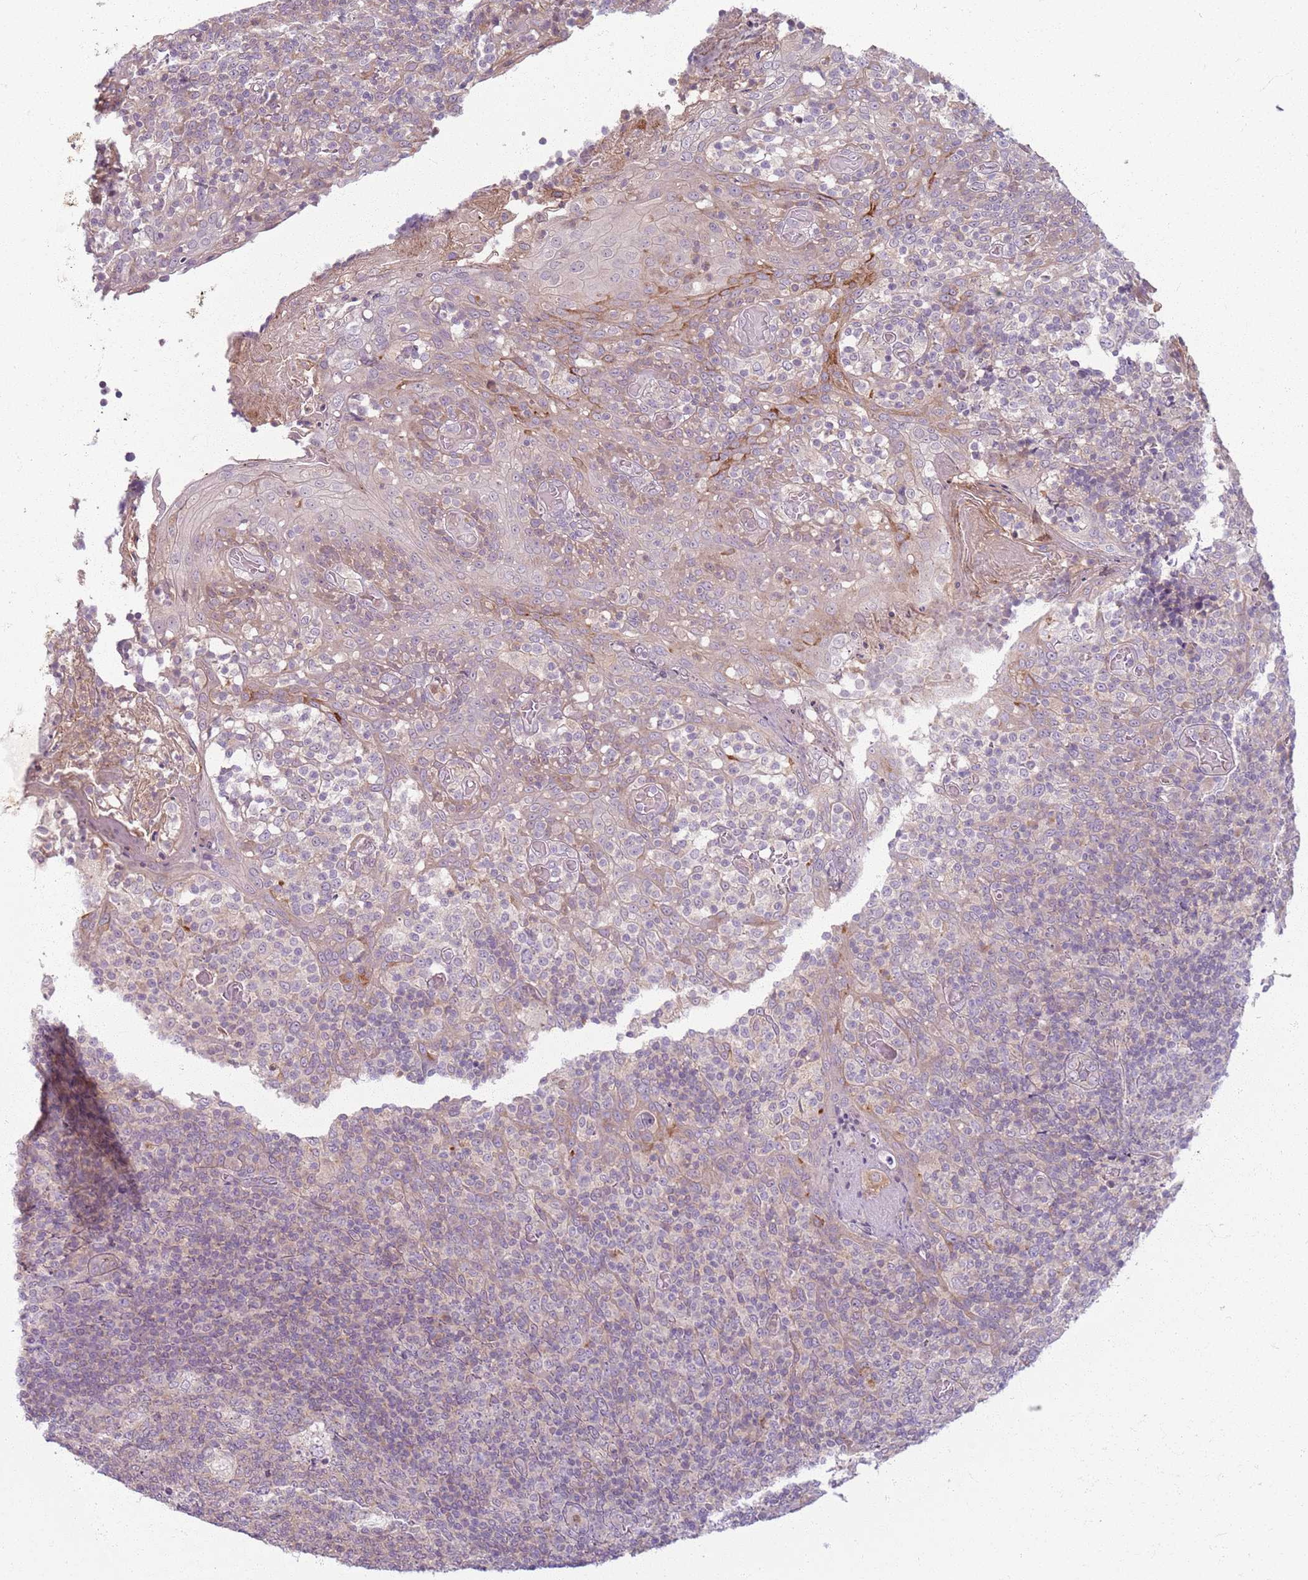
{"staining": {"intensity": "negative", "quantity": "none", "location": "none"}, "tissue": "tonsil", "cell_type": "Germinal center cells", "image_type": "normal", "snomed": [{"axis": "morphology", "description": "Normal tissue, NOS"}, {"axis": "topography", "description": "Tonsil"}], "caption": "High magnification brightfield microscopy of unremarkable tonsil stained with DAB (3,3'-diaminobenzidine) (brown) and counterstained with hematoxylin (blue): germinal center cells show no significant staining.", "gene": "ZDHHC2", "patient": {"sex": "female", "age": 19}}